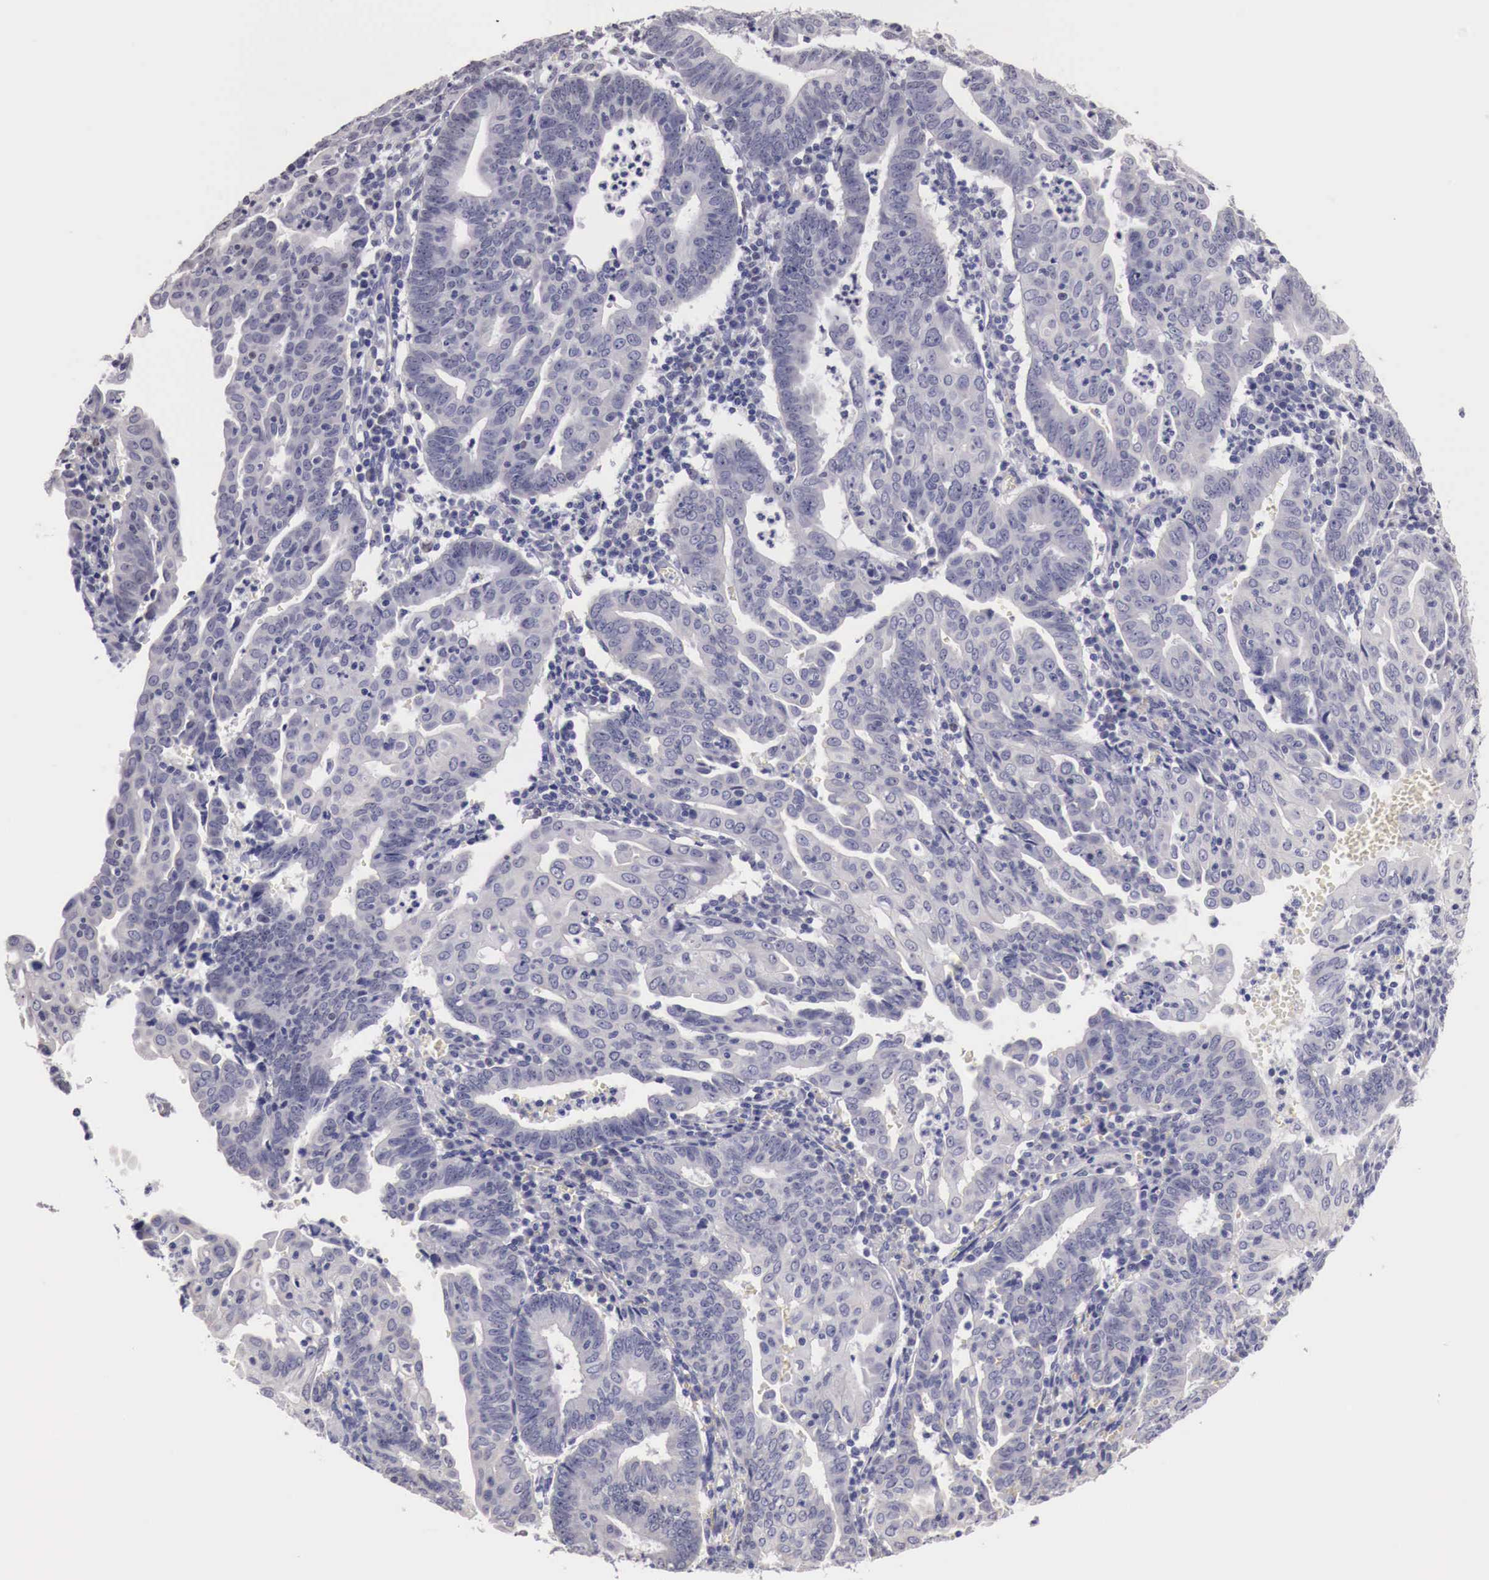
{"staining": {"intensity": "negative", "quantity": "none", "location": "none"}, "tissue": "endometrial cancer", "cell_type": "Tumor cells", "image_type": "cancer", "snomed": [{"axis": "morphology", "description": "Adenocarcinoma, NOS"}, {"axis": "topography", "description": "Endometrium"}], "caption": "IHC histopathology image of neoplastic tissue: human endometrial adenocarcinoma stained with DAB (3,3'-diaminobenzidine) exhibits no significant protein expression in tumor cells. The staining is performed using DAB (3,3'-diaminobenzidine) brown chromogen with nuclei counter-stained in using hematoxylin.", "gene": "ENOX2", "patient": {"sex": "female", "age": 60}}